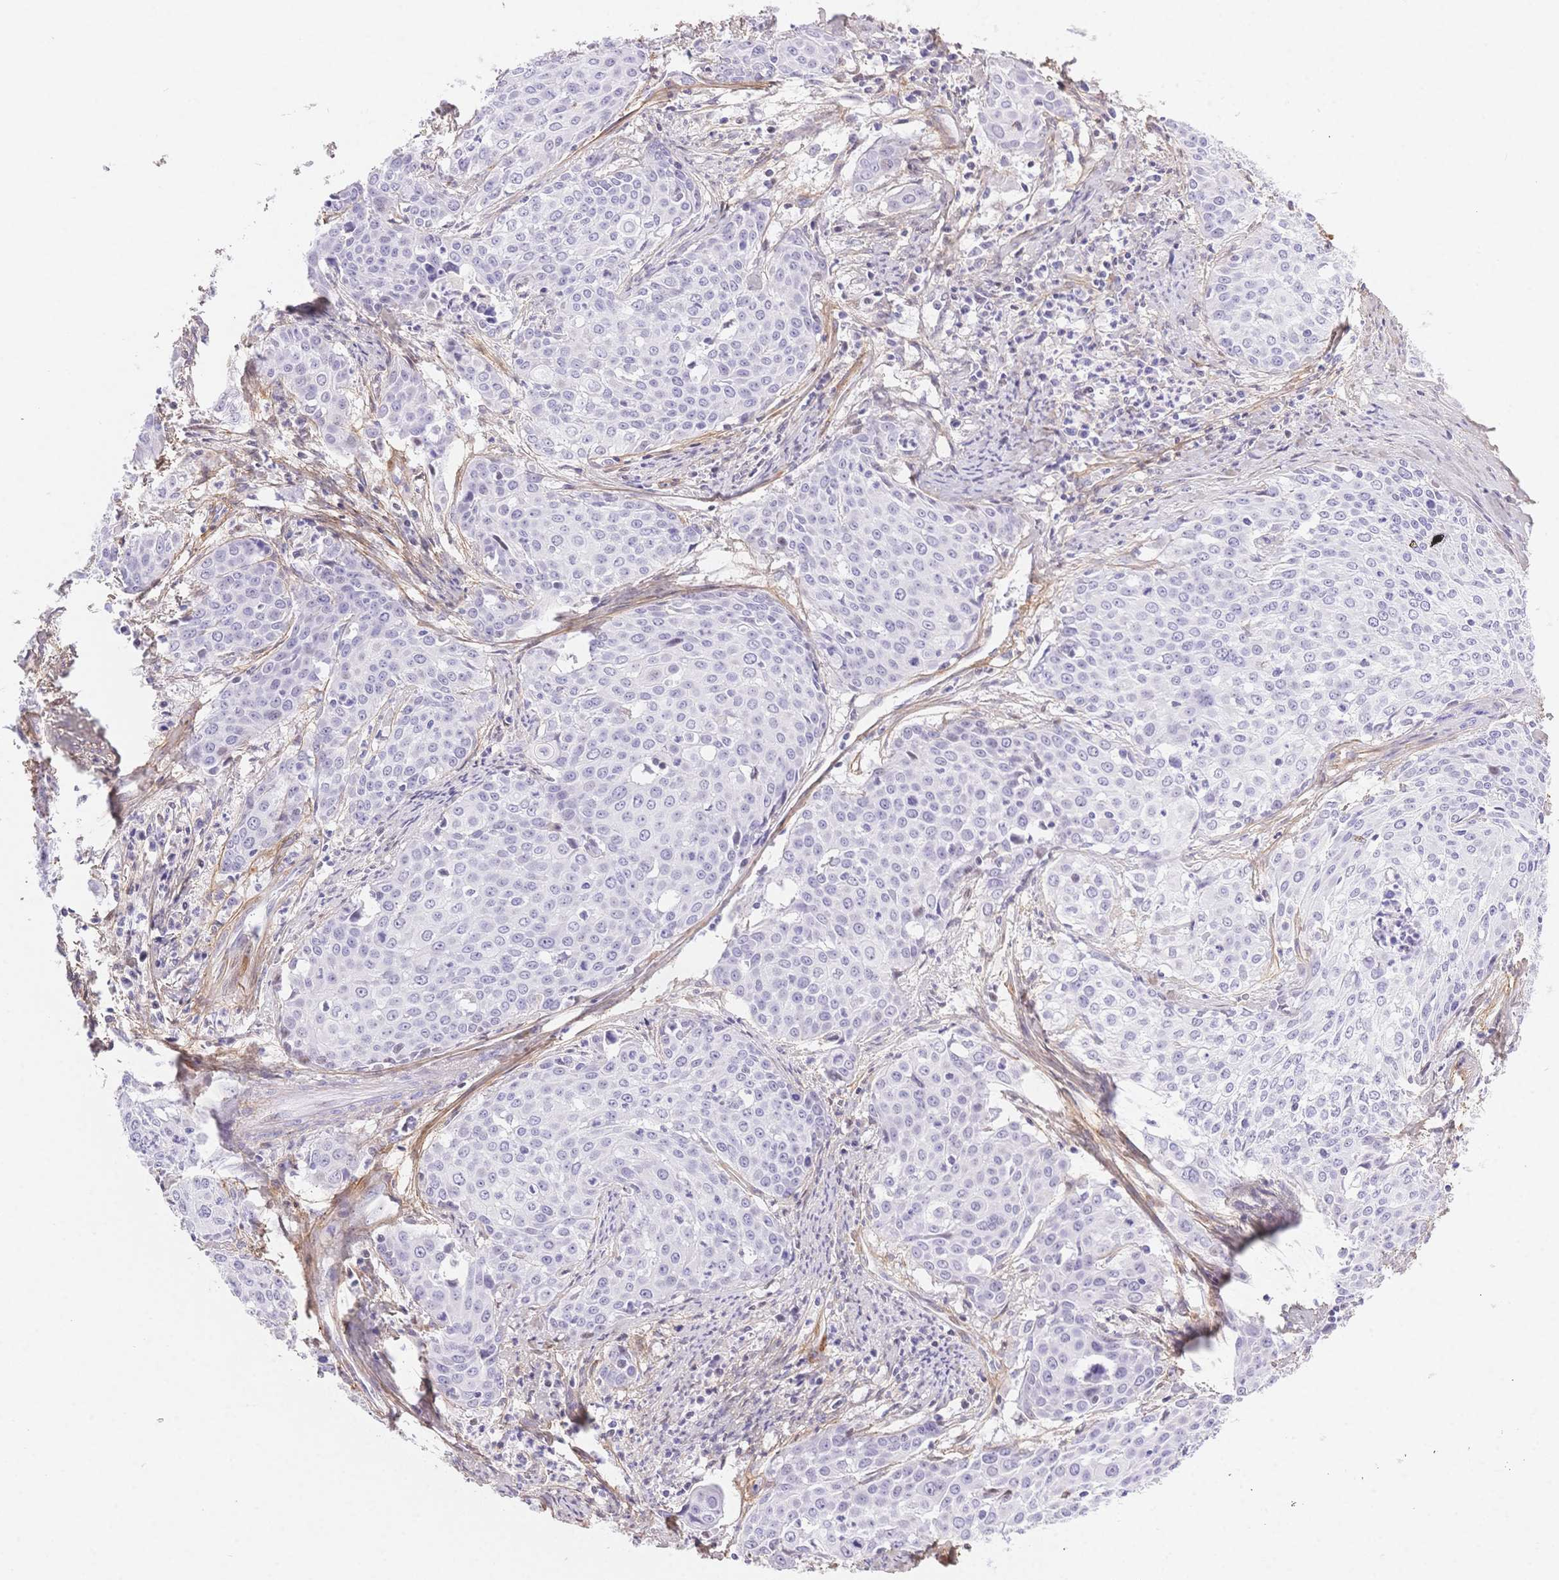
{"staining": {"intensity": "negative", "quantity": "none", "location": "none"}, "tissue": "cervical cancer", "cell_type": "Tumor cells", "image_type": "cancer", "snomed": [{"axis": "morphology", "description": "Squamous cell carcinoma, NOS"}, {"axis": "topography", "description": "Cervix"}], "caption": "There is no significant positivity in tumor cells of cervical cancer (squamous cell carcinoma).", "gene": "PDZD2", "patient": {"sex": "female", "age": 39}}